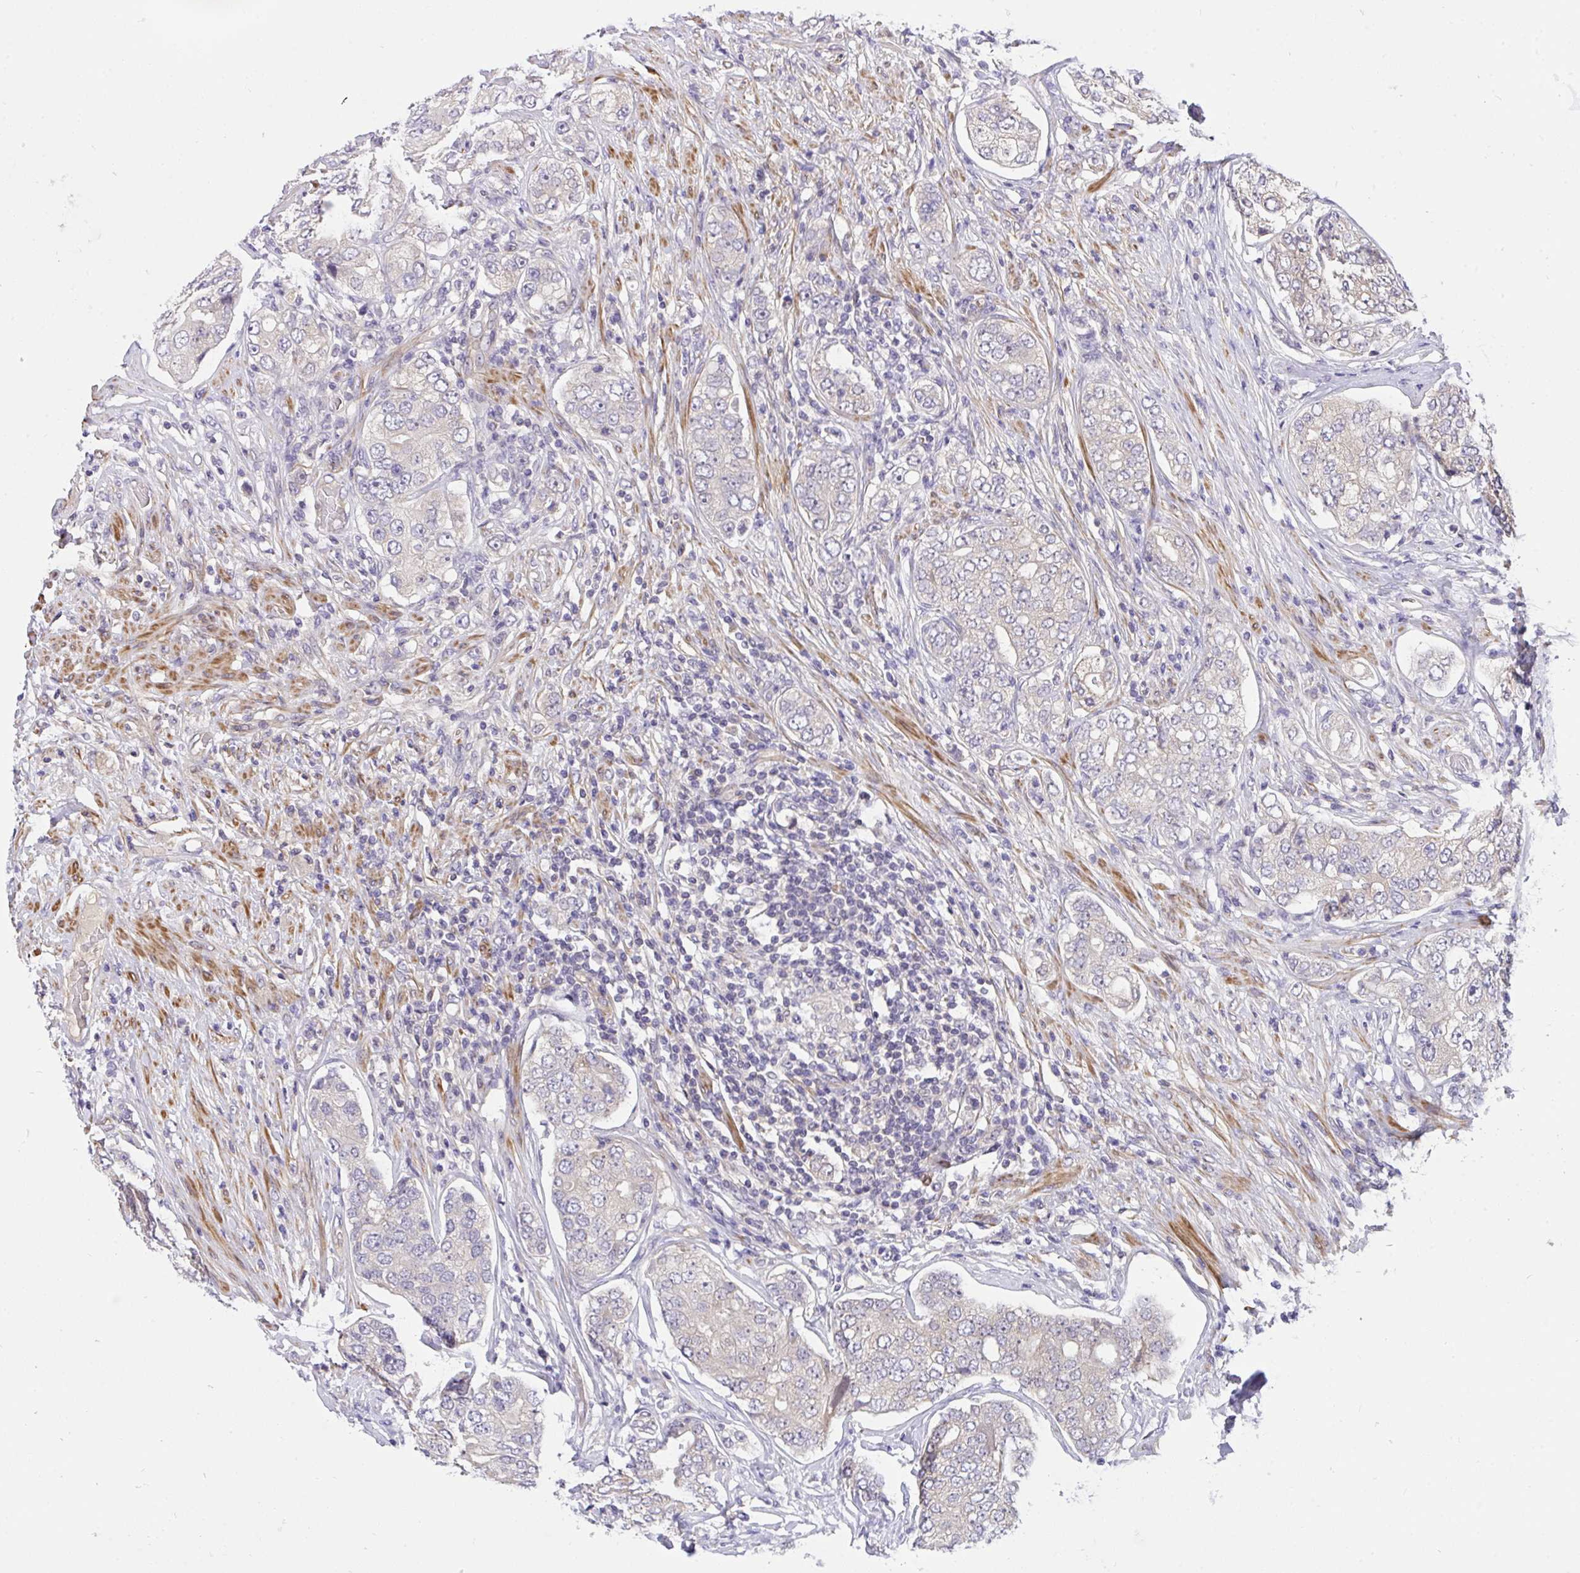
{"staining": {"intensity": "negative", "quantity": "none", "location": "none"}, "tissue": "prostate cancer", "cell_type": "Tumor cells", "image_type": "cancer", "snomed": [{"axis": "morphology", "description": "Adenocarcinoma, High grade"}, {"axis": "topography", "description": "Prostate"}], "caption": "An immunohistochemistry image of prostate high-grade adenocarcinoma is shown. There is no staining in tumor cells of prostate high-grade adenocarcinoma. (IHC, brightfield microscopy, high magnification).", "gene": "C19orf54", "patient": {"sex": "male", "age": 60}}